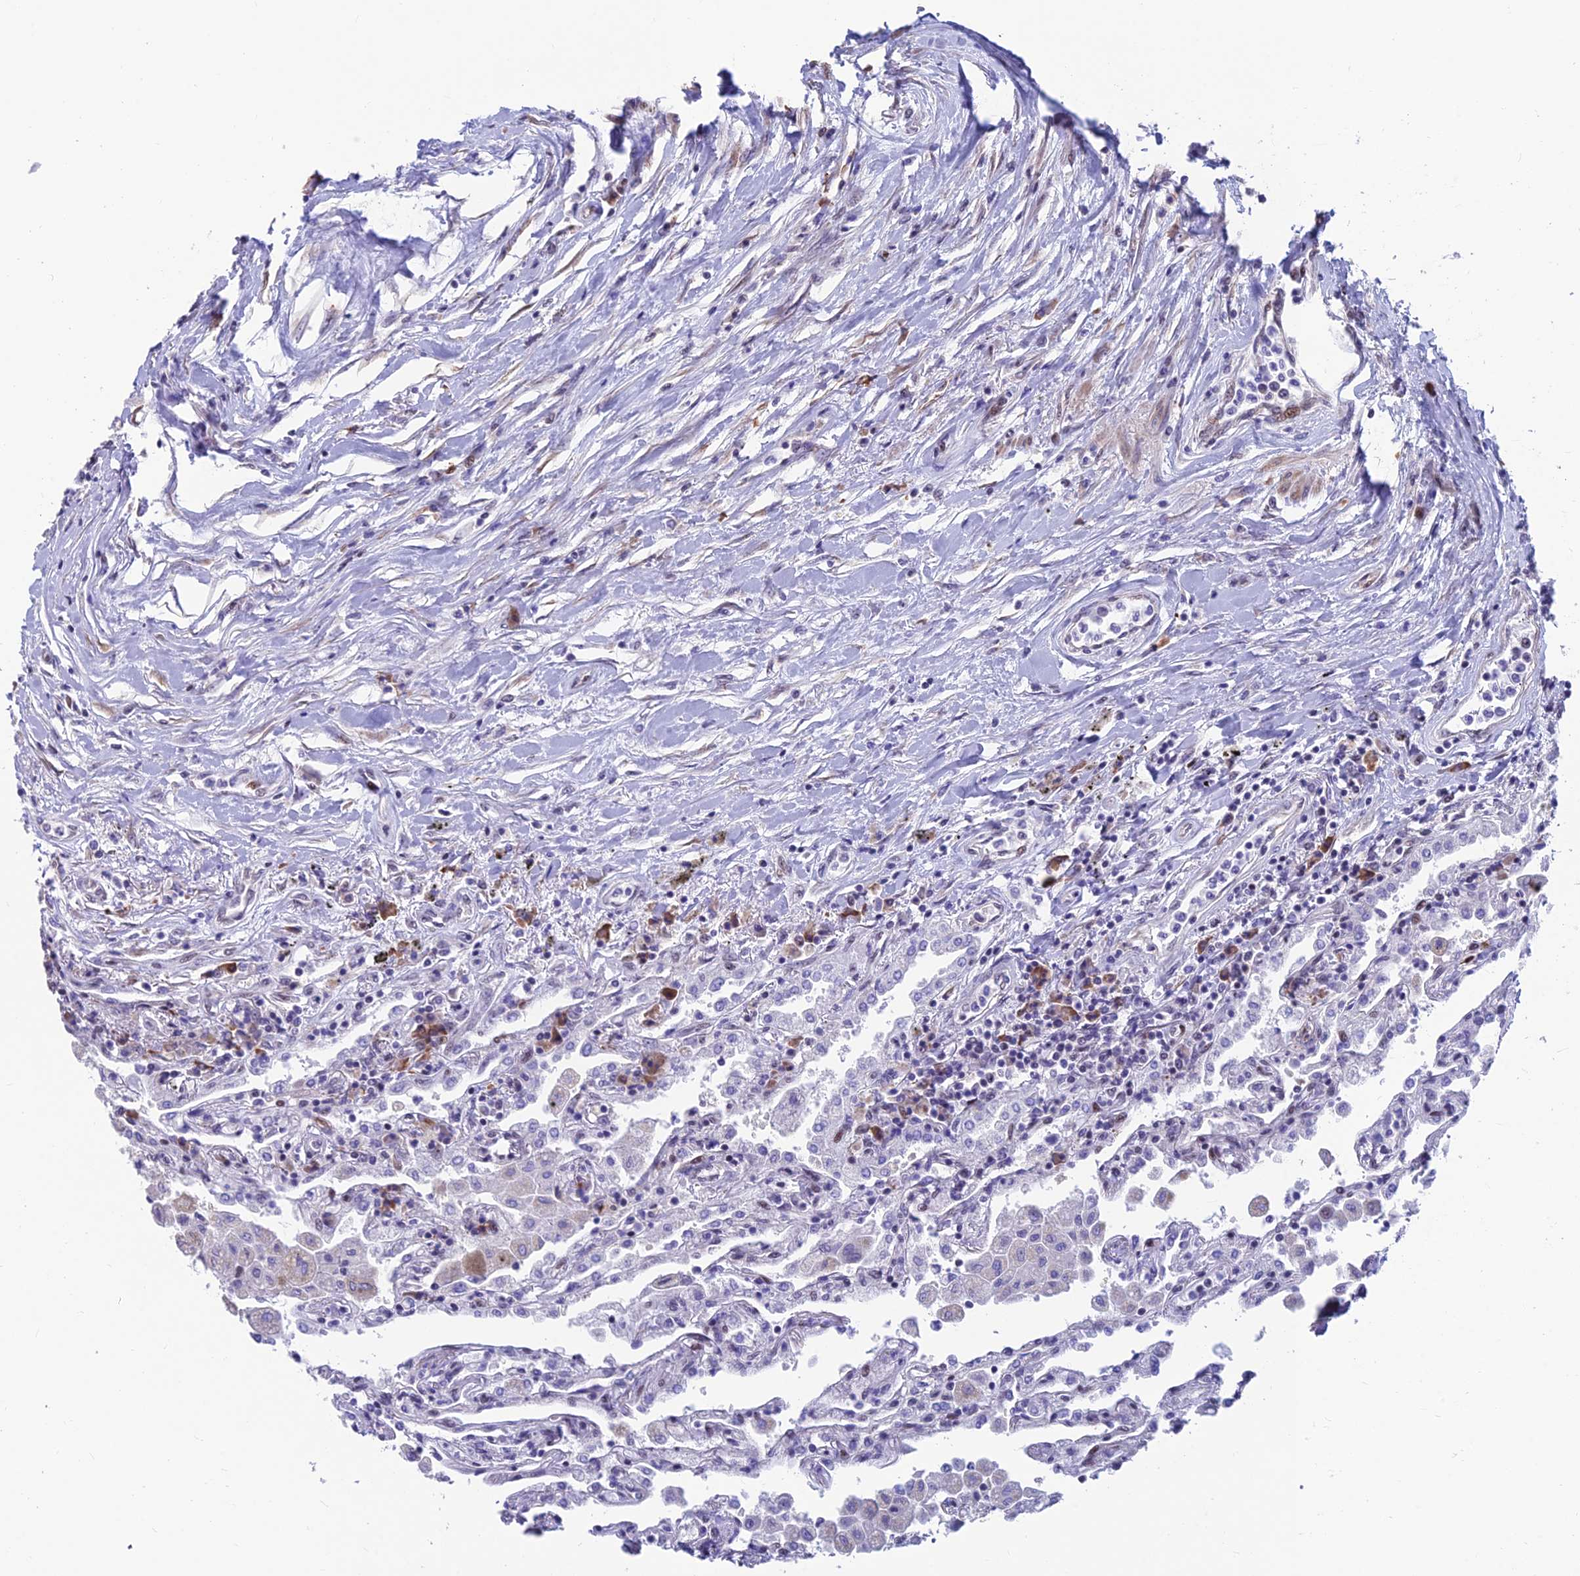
{"staining": {"intensity": "moderate", "quantity": "25%-75%", "location": "nuclear"}, "tissue": "lung", "cell_type": "Alveolar cells", "image_type": "normal", "snomed": [{"axis": "morphology", "description": "Normal tissue, NOS"}, {"axis": "topography", "description": "Bronchus"}, {"axis": "topography", "description": "Lung"}], "caption": "The image shows immunohistochemical staining of unremarkable lung. There is moderate nuclear positivity is present in approximately 25%-75% of alveolar cells. The staining was performed using DAB (3,3'-diaminobenzidine) to visualize the protein expression in brown, while the nuclei were stained in blue with hematoxylin (Magnification: 20x).", "gene": "KIAA1191", "patient": {"sex": "female", "age": 49}}